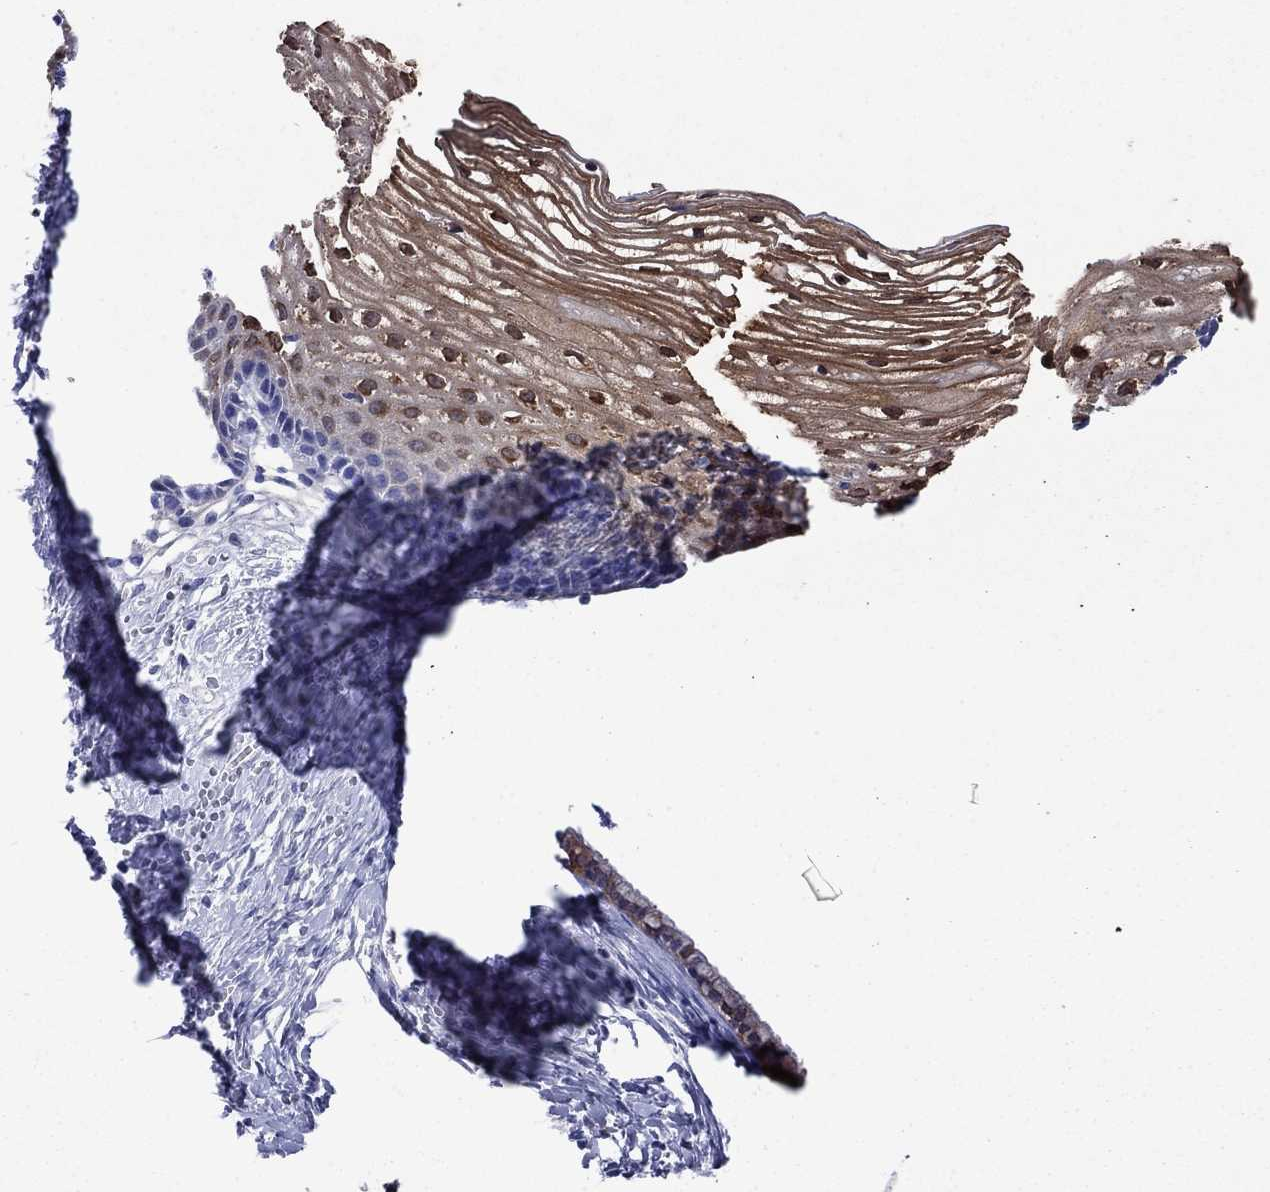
{"staining": {"intensity": "strong", "quantity": ">75%", "location": "cytoplasmic/membranous"}, "tissue": "cervix", "cell_type": "Squamous epithelial cells", "image_type": "normal", "snomed": [{"axis": "morphology", "description": "Normal tissue, NOS"}, {"axis": "topography", "description": "Cervix"}], "caption": "The image demonstrates immunohistochemical staining of benign cervix. There is strong cytoplasmic/membranous positivity is appreciated in approximately >75% of squamous epithelial cells.", "gene": "SULT2B1", "patient": {"sex": "female", "age": 40}}